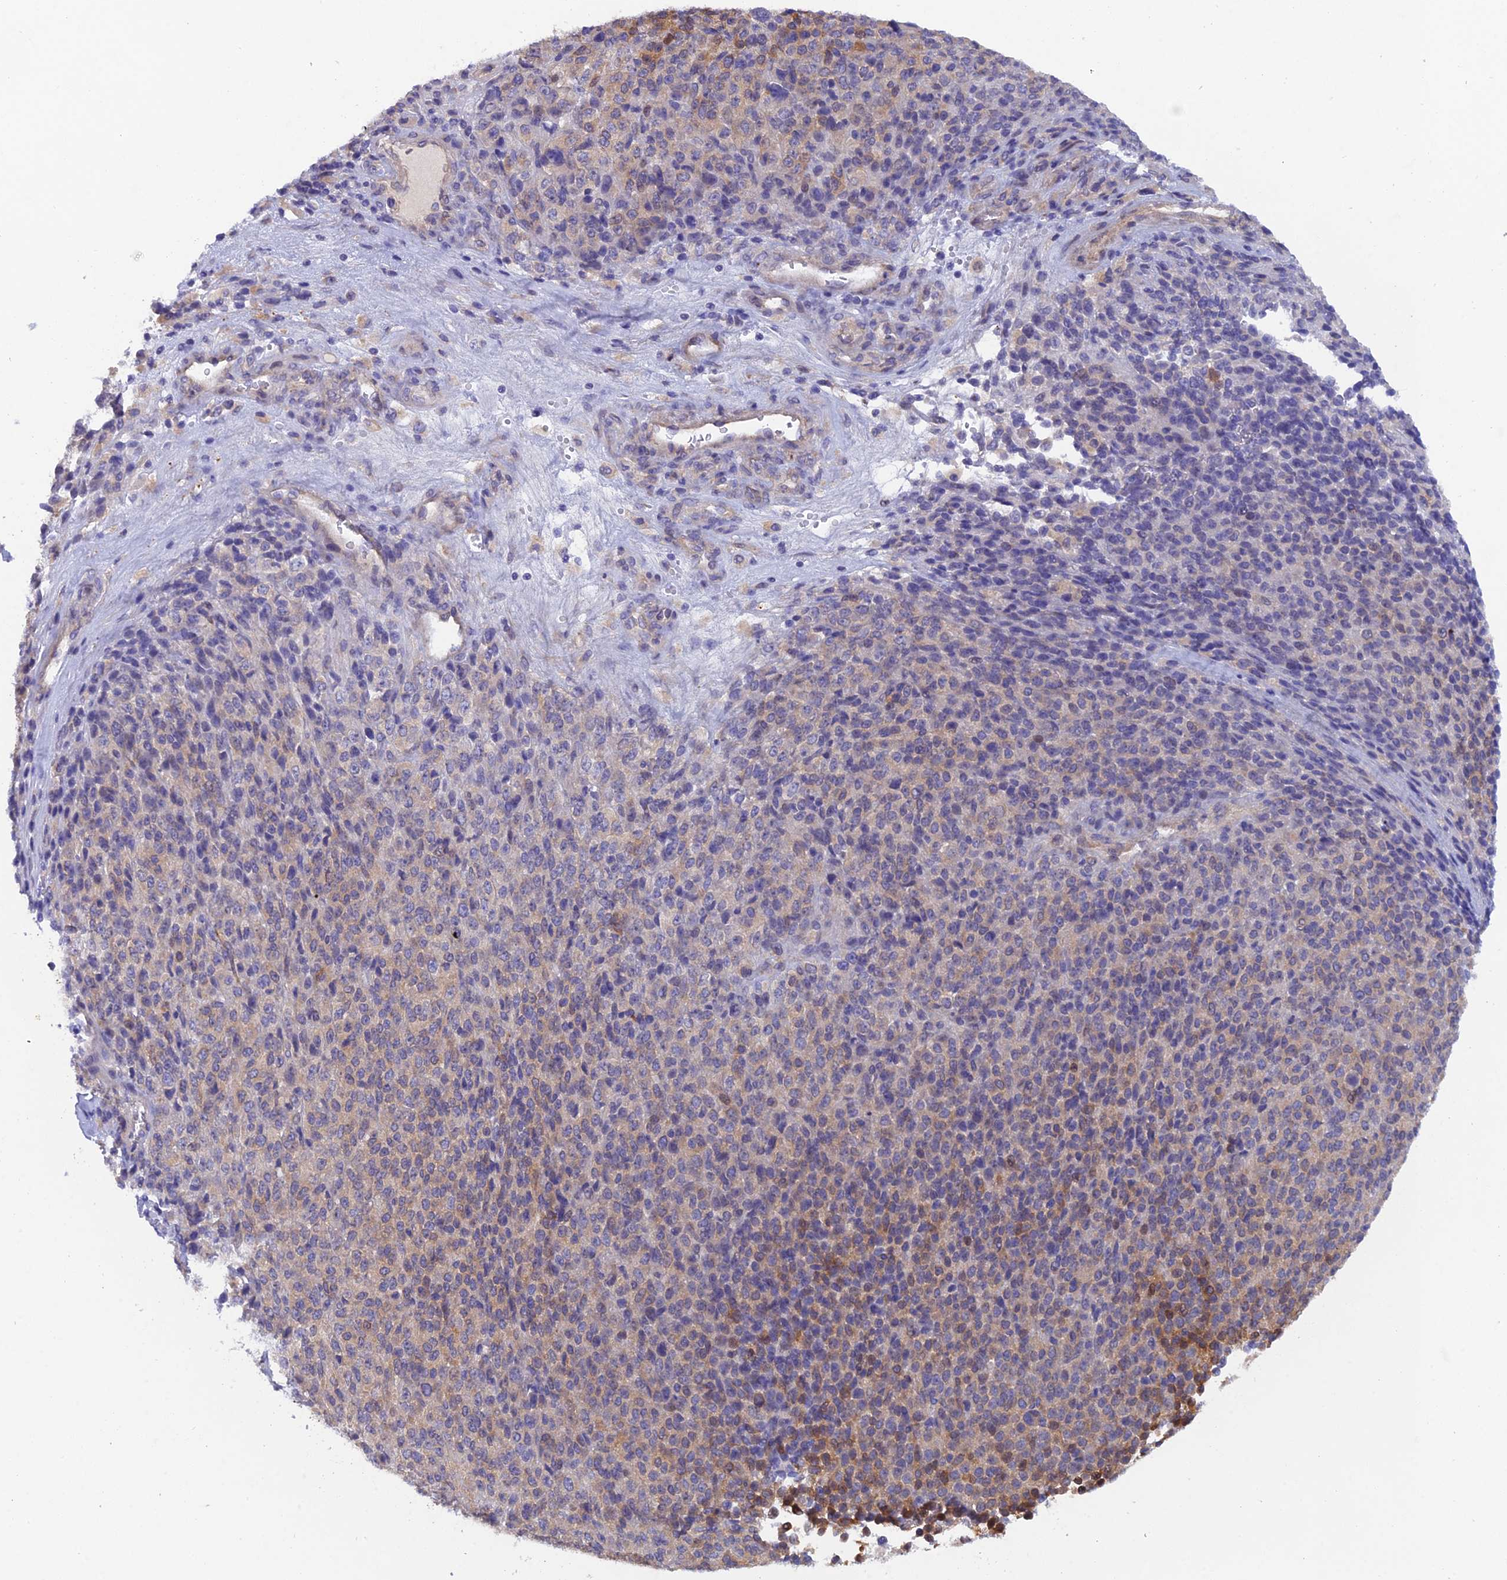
{"staining": {"intensity": "moderate", "quantity": "<25%", "location": "cytoplasmic/membranous"}, "tissue": "melanoma", "cell_type": "Tumor cells", "image_type": "cancer", "snomed": [{"axis": "morphology", "description": "Malignant melanoma, Metastatic site"}, {"axis": "topography", "description": "Brain"}], "caption": "The immunohistochemical stain highlights moderate cytoplasmic/membranous expression in tumor cells of malignant melanoma (metastatic site) tissue. (Brightfield microscopy of DAB IHC at high magnification).", "gene": "FZR1", "patient": {"sex": "female", "age": 56}}